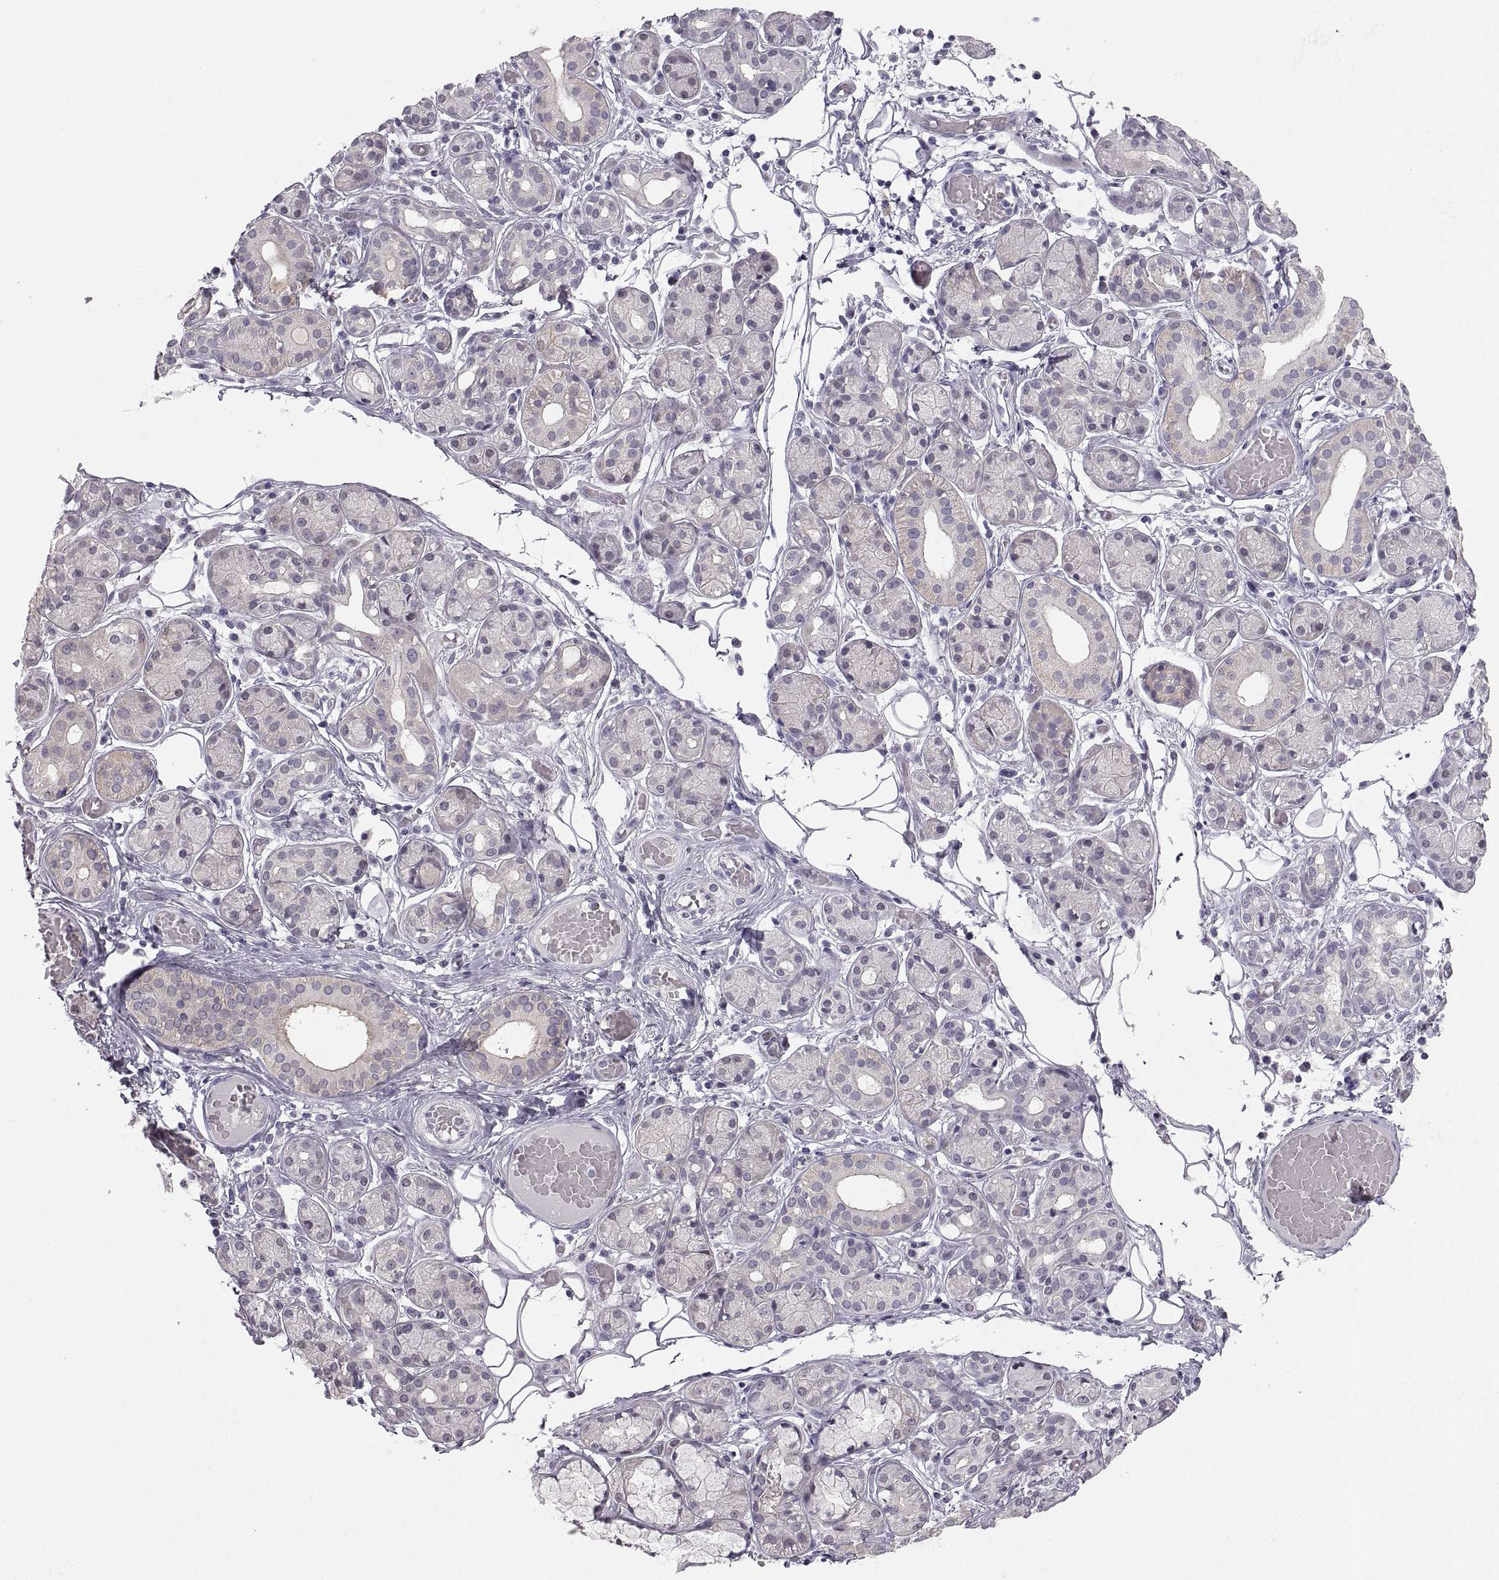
{"staining": {"intensity": "weak", "quantity": "<25%", "location": "cytoplasmic/membranous"}, "tissue": "salivary gland", "cell_type": "Glandular cells", "image_type": "normal", "snomed": [{"axis": "morphology", "description": "Normal tissue, NOS"}, {"axis": "topography", "description": "Salivary gland"}, {"axis": "topography", "description": "Peripheral nerve tissue"}], "caption": "Micrograph shows no protein expression in glandular cells of unremarkable salivary gland. Brightfield microscopy of IHC stained with DAB (3,3'-diaminobenzidine) (brown) and hematoxylin (blue), captured at high magnification.", "gene": "ZNF185", "patient": {"sex": "male", "age": 71}}